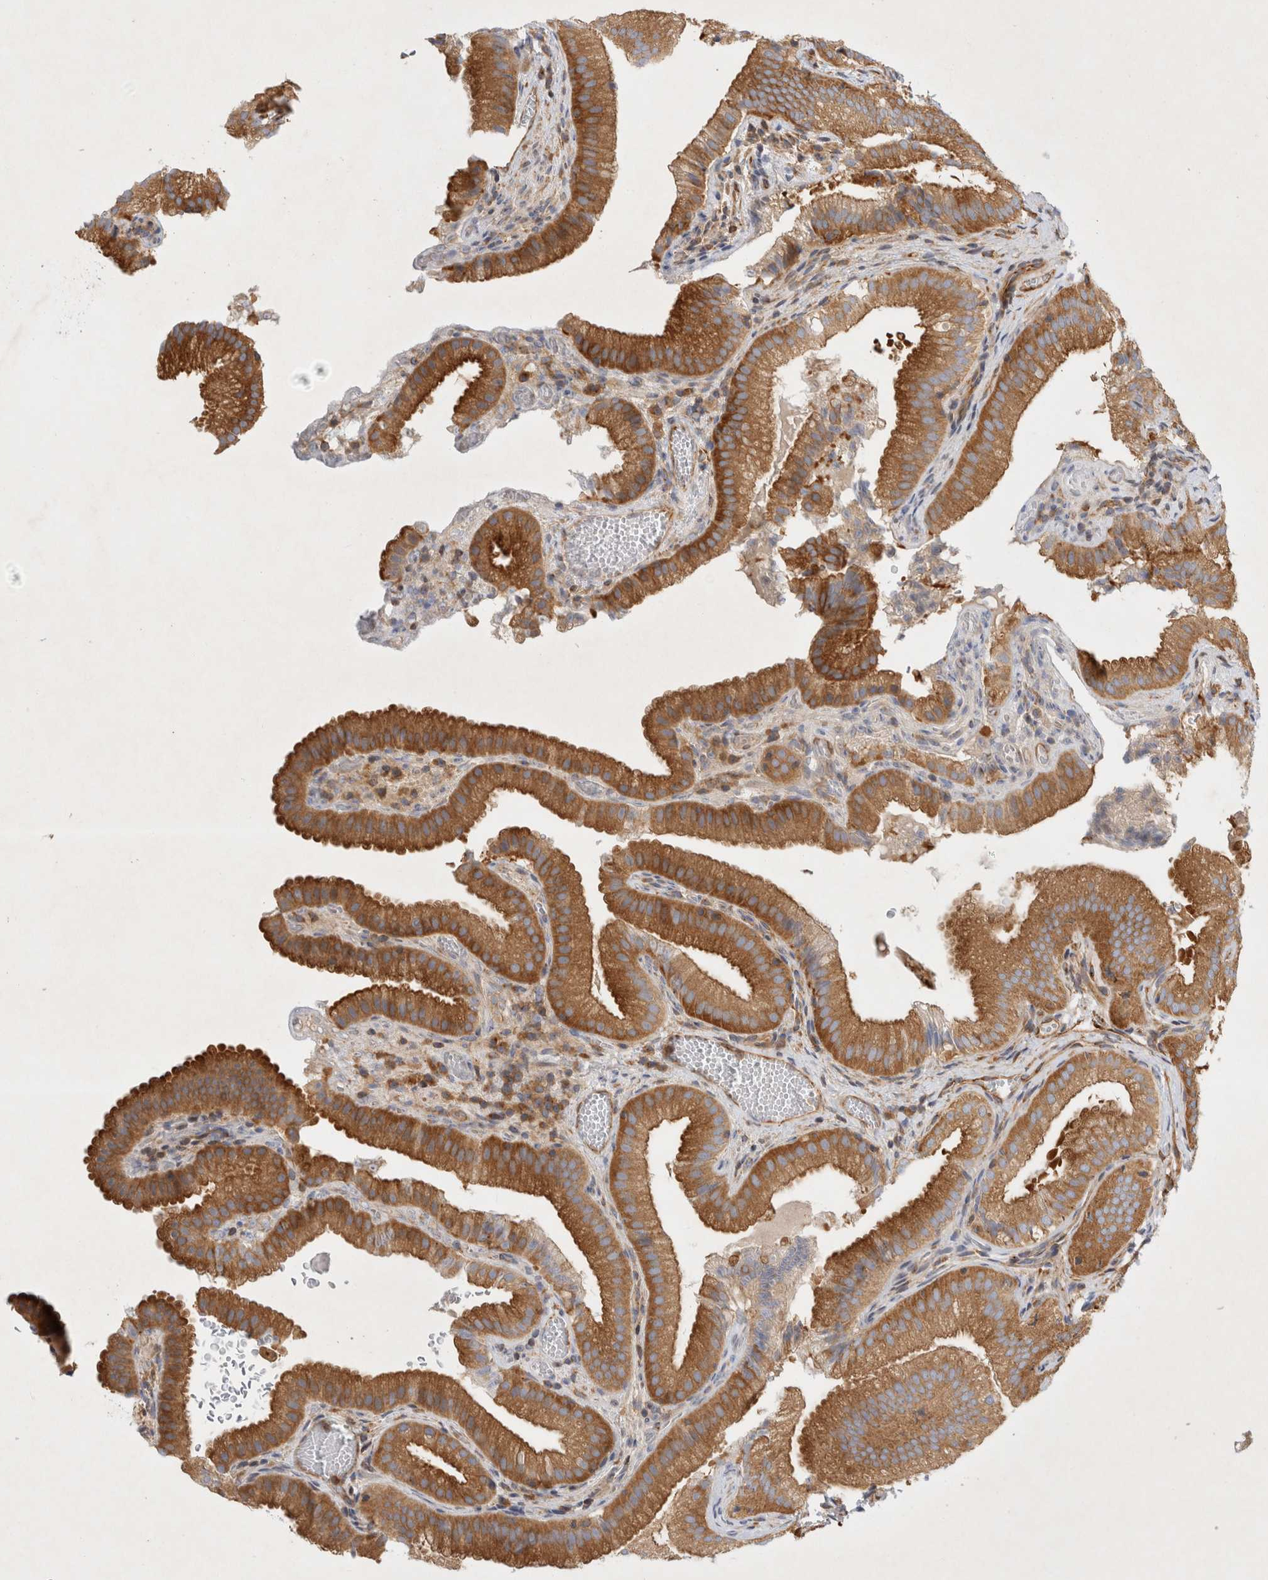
{"staining": {"intensity": "moderate", "quantity": ">75%", "location": "cytoplasmic/membranous"}, "tissue": "gallbladder", "cell_type": "Glandular cells", "image_type": "normal", "snomed": [{"axis": "morphology", "description": "Normal tissue, NOS"}, {"axis": "topography", "description": "Gallbladder"}], "caption": "Protein staining by immunohistochemistry reveals moderate cytoplasmic/membranous positivity in approximately >75% of glandular cells in normal gallbladder.", "gene": "GPR150", "patient": {"sex": "female", "age": 30}}